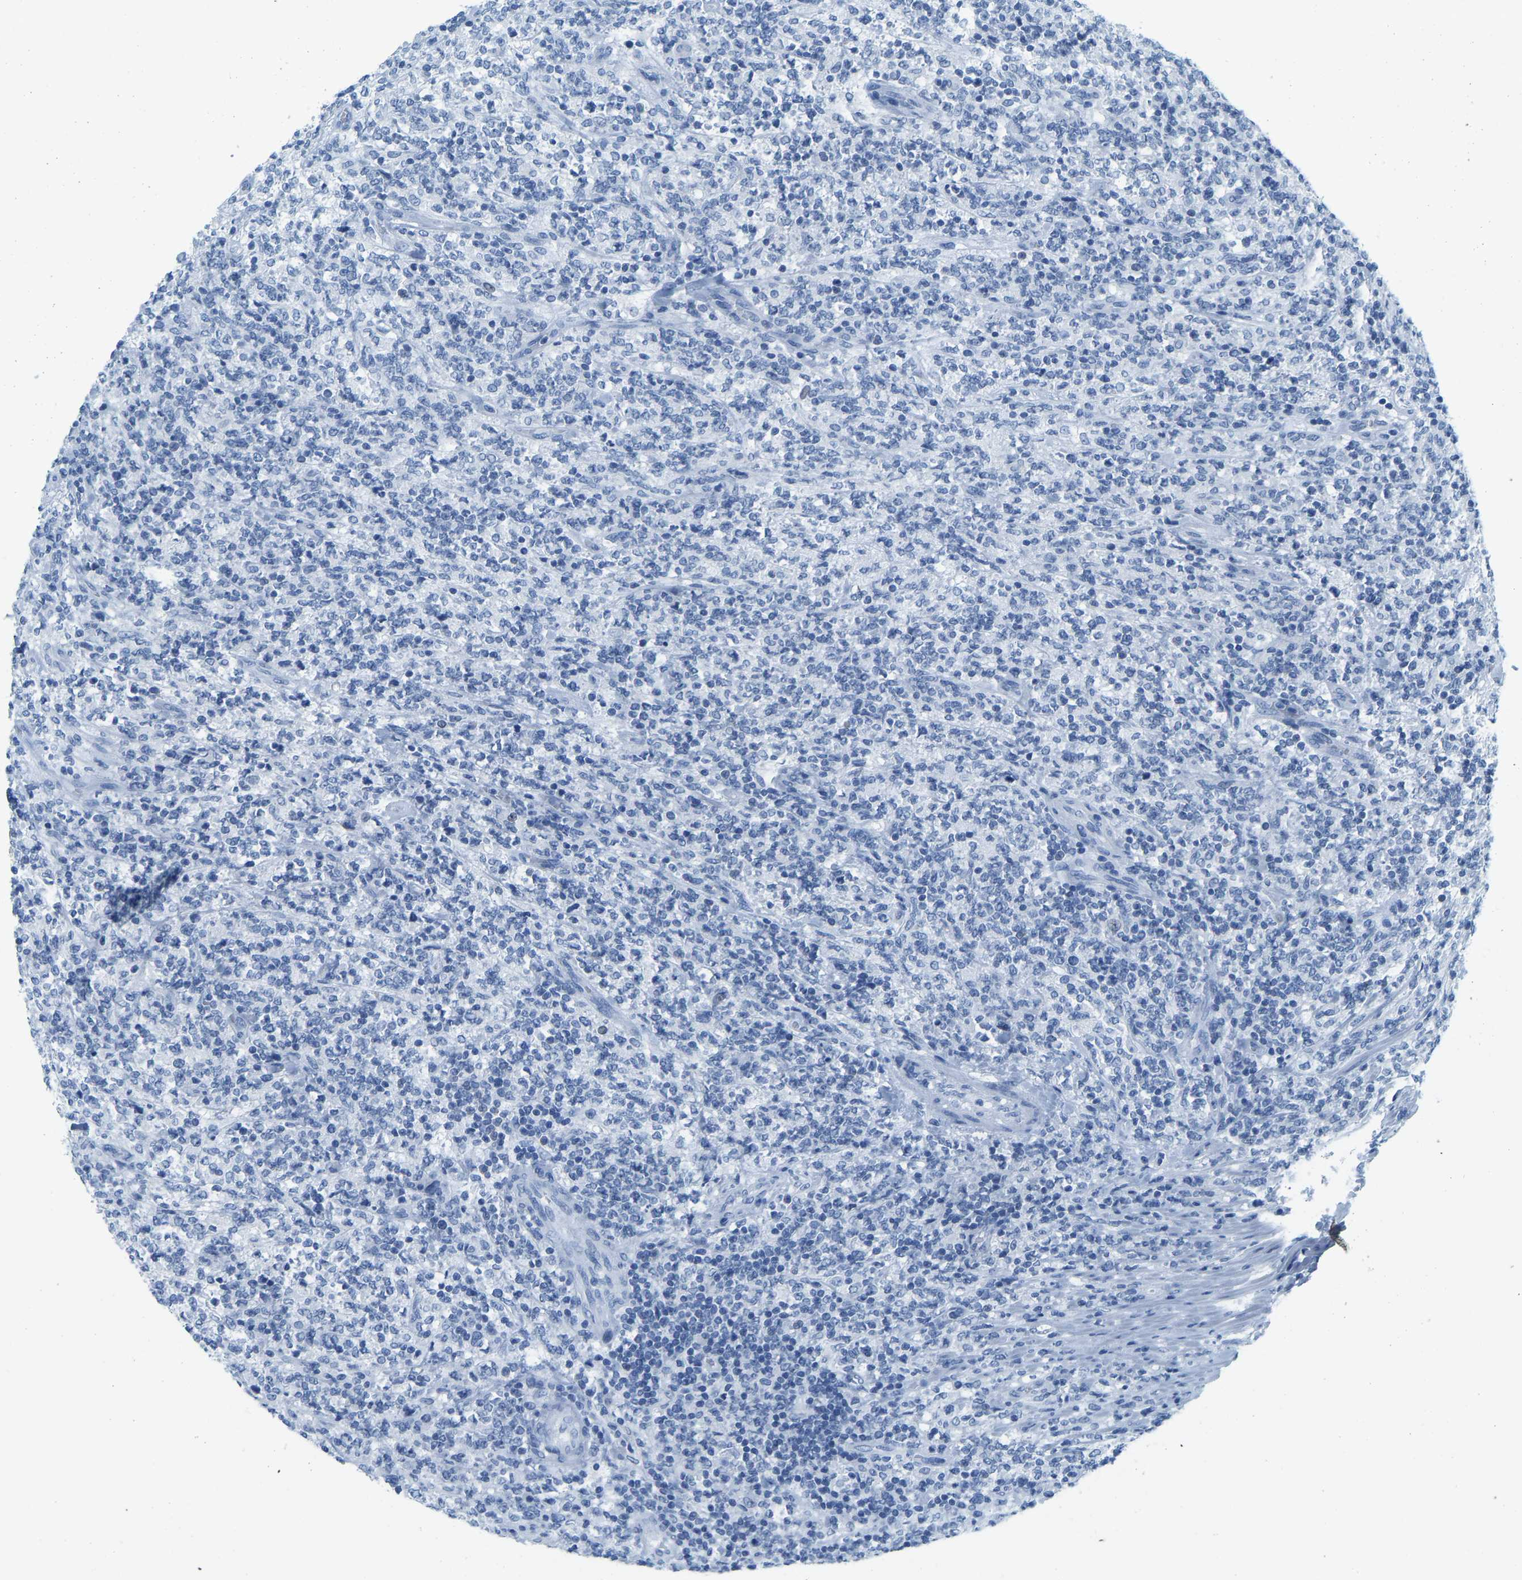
{"staining": {"intensity": "negative", "quantity": "none", "location": "none"}, "tissue": "lymphoma", "cell_type": "Tumor cells", "image_type": "cancer", "snomed": [{"axis": "morphology", "description": "Malignant lymphoma, non-Hodgkin's type, High grade"}, {"axis": "topography", "description": "Soft tissue"}], "caption": "Immunohistochemistry photomicrograph of neoplastic tissue: human malignant lymphoma, non-Hodgkin's type (high-grade) stained with DAB (3,3'-diaminobenzidine) reveals no significant protein staining in tumor cells.", "gene": "SERPINB3", "patient": {"sex": "male", "age": 18}}